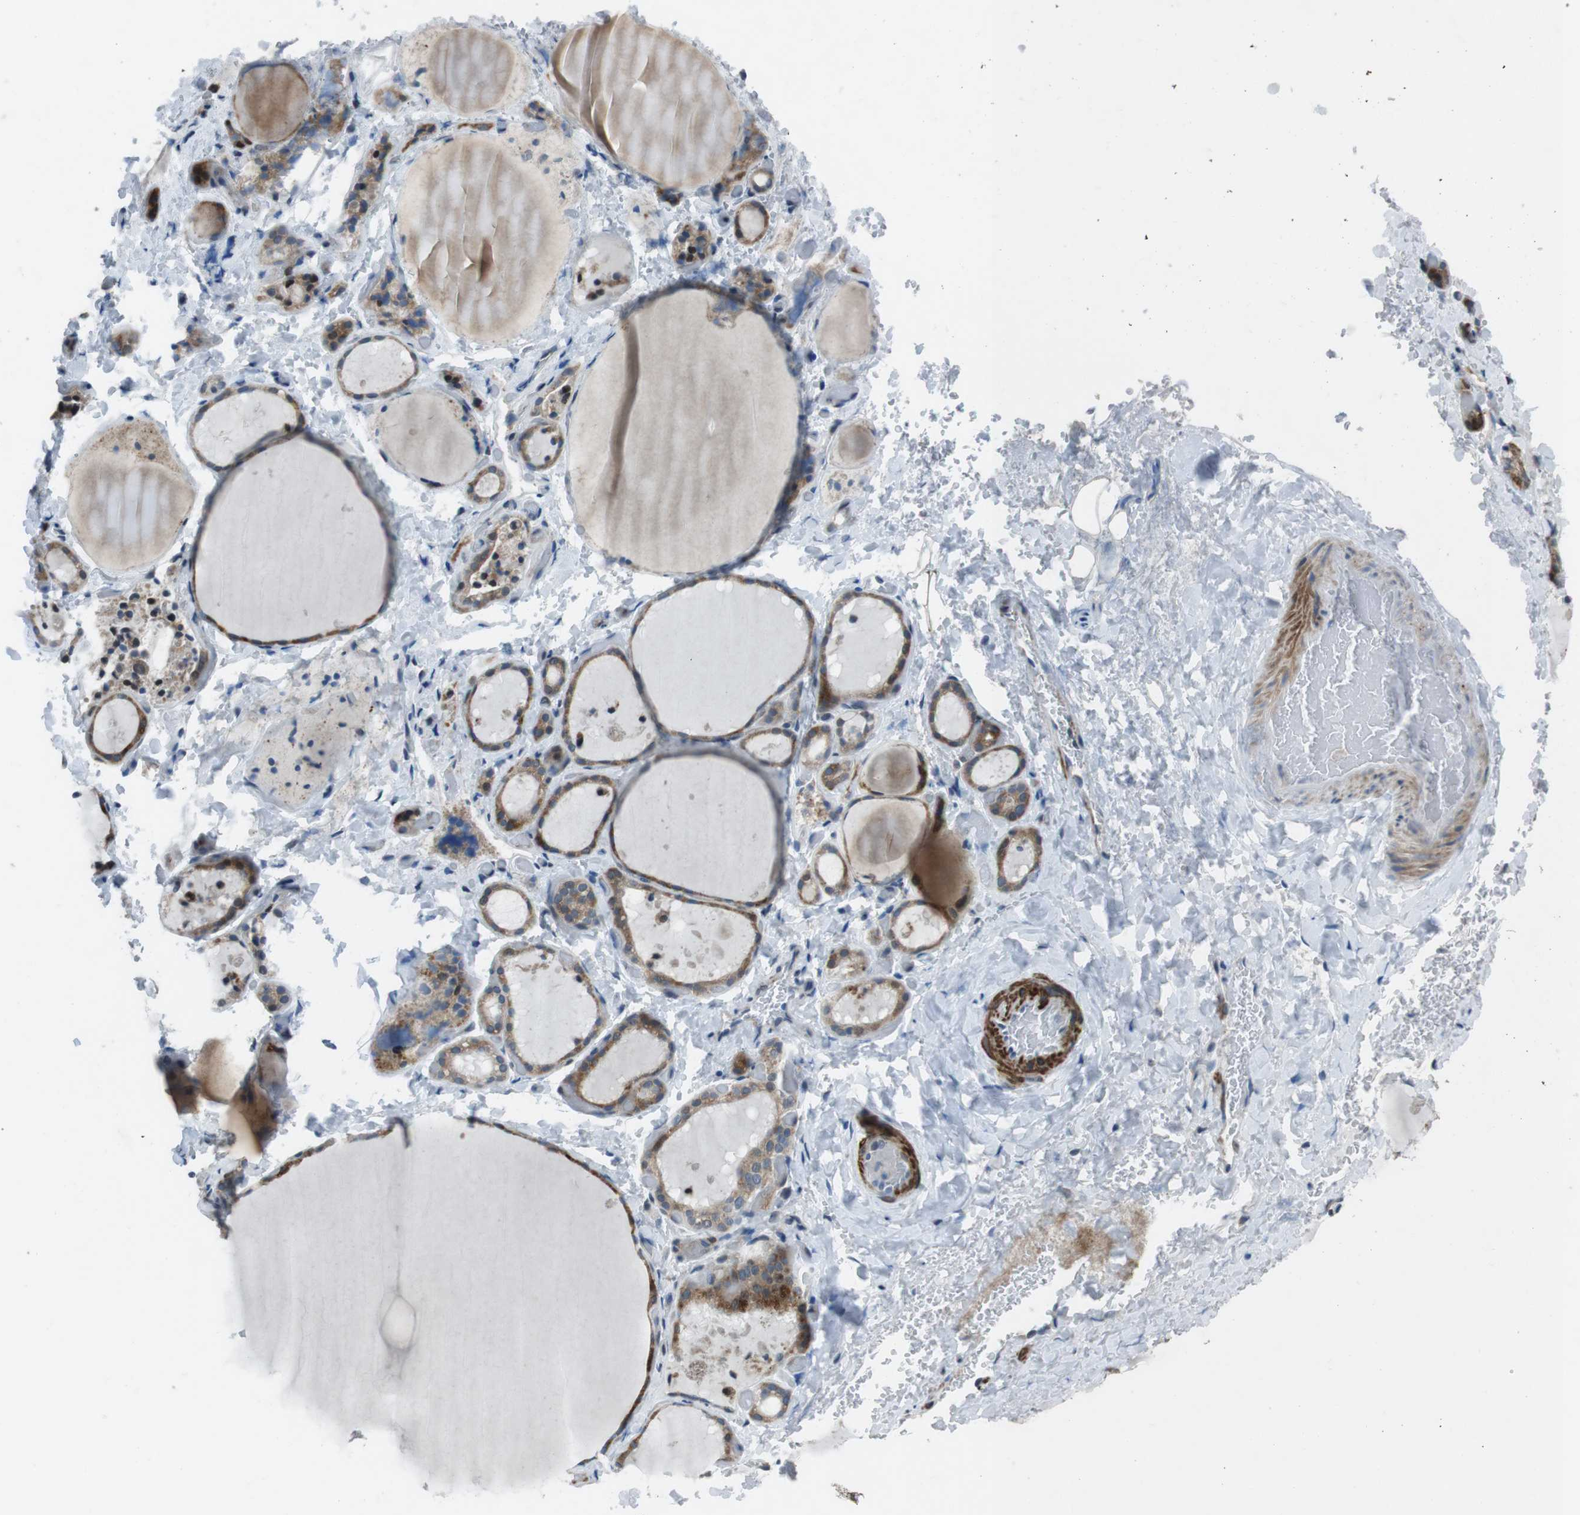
{"staining": {"intensity": "moderate", "quantity": ">75%", "location": "cytoplasmic/membranous"}, "tissue": "thyroid gland", "cell_type": "Glandular cells", "image_type": "normal", "snomed": [{"axis": "morphology", "description": "Normal tissue, NOS"}, {"axis": "topography", "description": "Thyroid gland"}], "caption": "Human thyroid gland stained for a protein (brown) demonstrates moderate cytoplasmic/membranous positive staining in about >75% of glandular cells.", "gene": "PBRM1", "patient": {"sex": "female", "age": 44}}